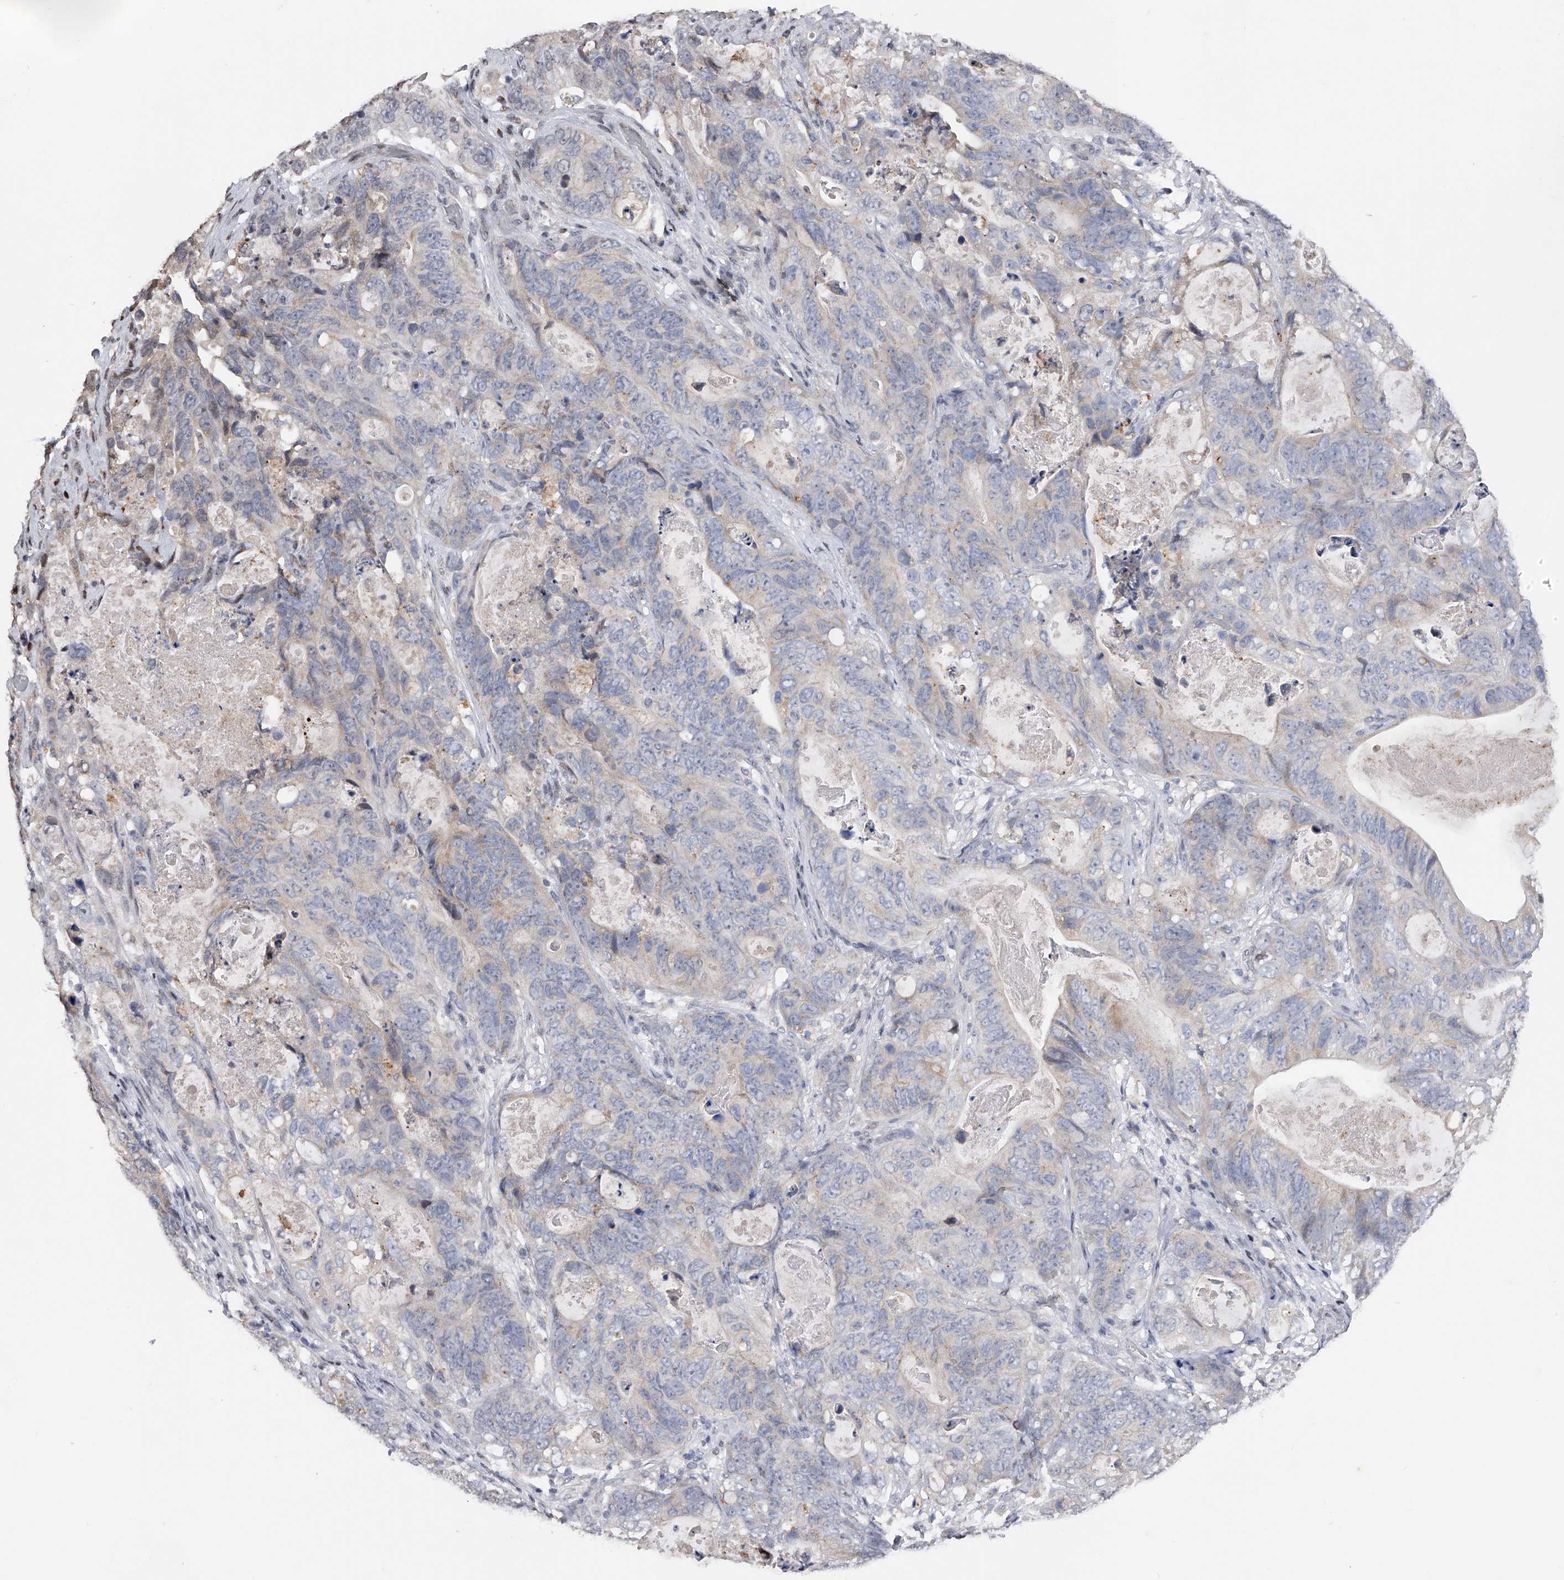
{"staining": {"intensity": "negative", "quantity": "none", "location": "none"}, "tissue": "stomach cancer", "cell_type": "Tumor cells", "image_type": "cancer", "snomed": [{"axis": "morphology", "description": "Normal tissue, NOS"}, {"axis": "morphology", "description": "Adenocarcinoma, NOS"}, {"axis": "topography", "description": "Stomach"}], "caption": "Tumor cells show no significant protein expression in stomach cancer.", "gene": "RWDD2A", "patient": {"sex": "female", "age": 89}}